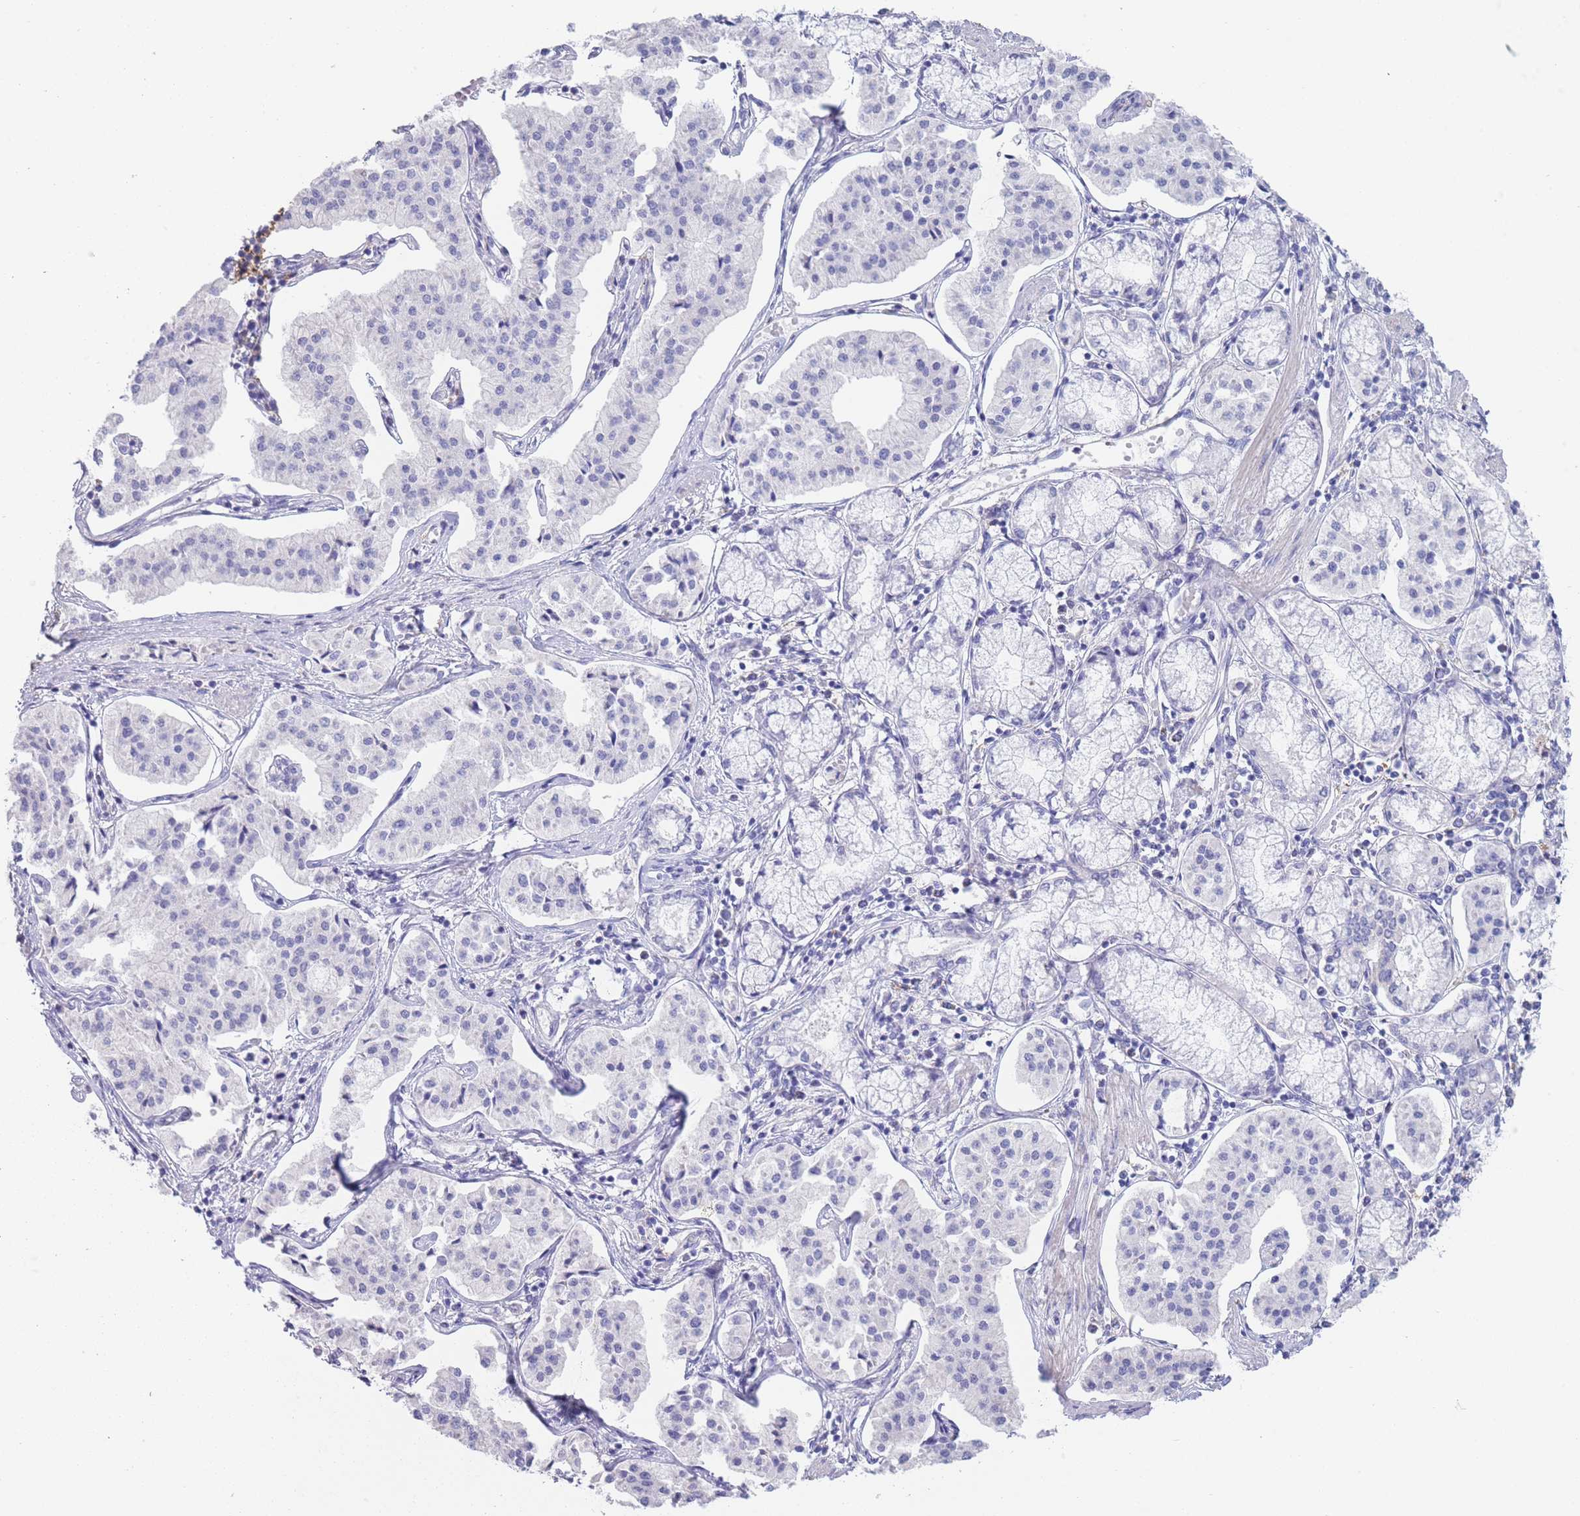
{"staining": {"intensity": "negative", "quantity": "none", "location": "none"}, "tissue": "pancreatic cancer", "cell_type": "Tumor cells", "image_type": "cancer", "snomed": [{"axis": "morphology", "description": "Adenocarcinoma, NOS"}, {"axis": "topography", "description": "Pancreas"}], "caption": "IHC photomicrograph of pancreatic adenocarcinoma stained for a protein (brown), which demonstrates no positivity in tumor cells.", "gene": "CD37", "patient": {"sex": "female", "age": 50}}